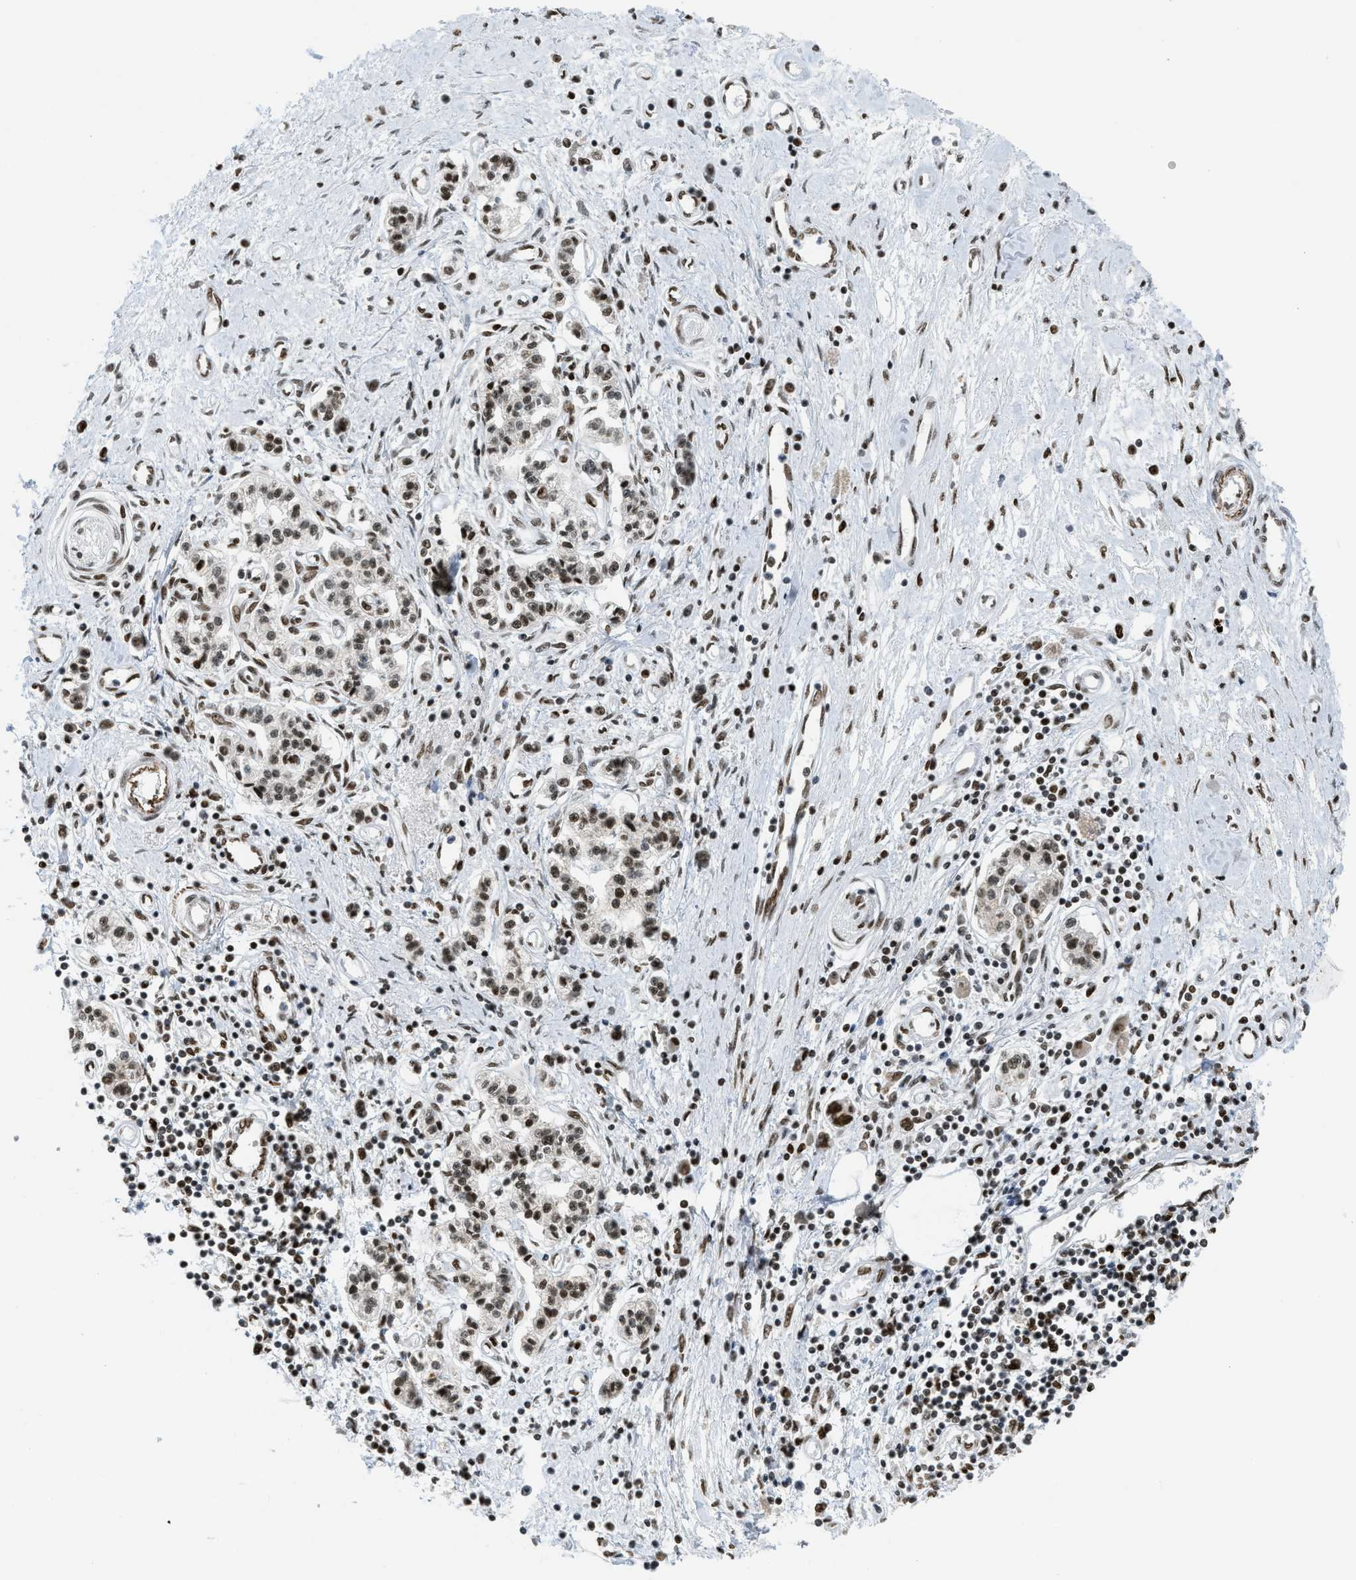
{"staining": {"intensity": "moderate", "quantity": ">75%", "location": "nuclear"}, "tissue": "pancreatic cancer", "cell_type": "Tumor cells", "image_type": "cancer", "snomed": [{"axis": "morphology", "description": "Adenocarcinoma, NOS"}, {"axis": "topography", "description": "Pancreas"}], "caption": "Immunohistochemical staining of pancreatic cancer (adenocarcinoma) demonstrates medium levels of moderate nuclear protein staining in approximately >75% of tumor cells.", "gene": "RFX5", "patient": {"sex": "female", "age": 77}}